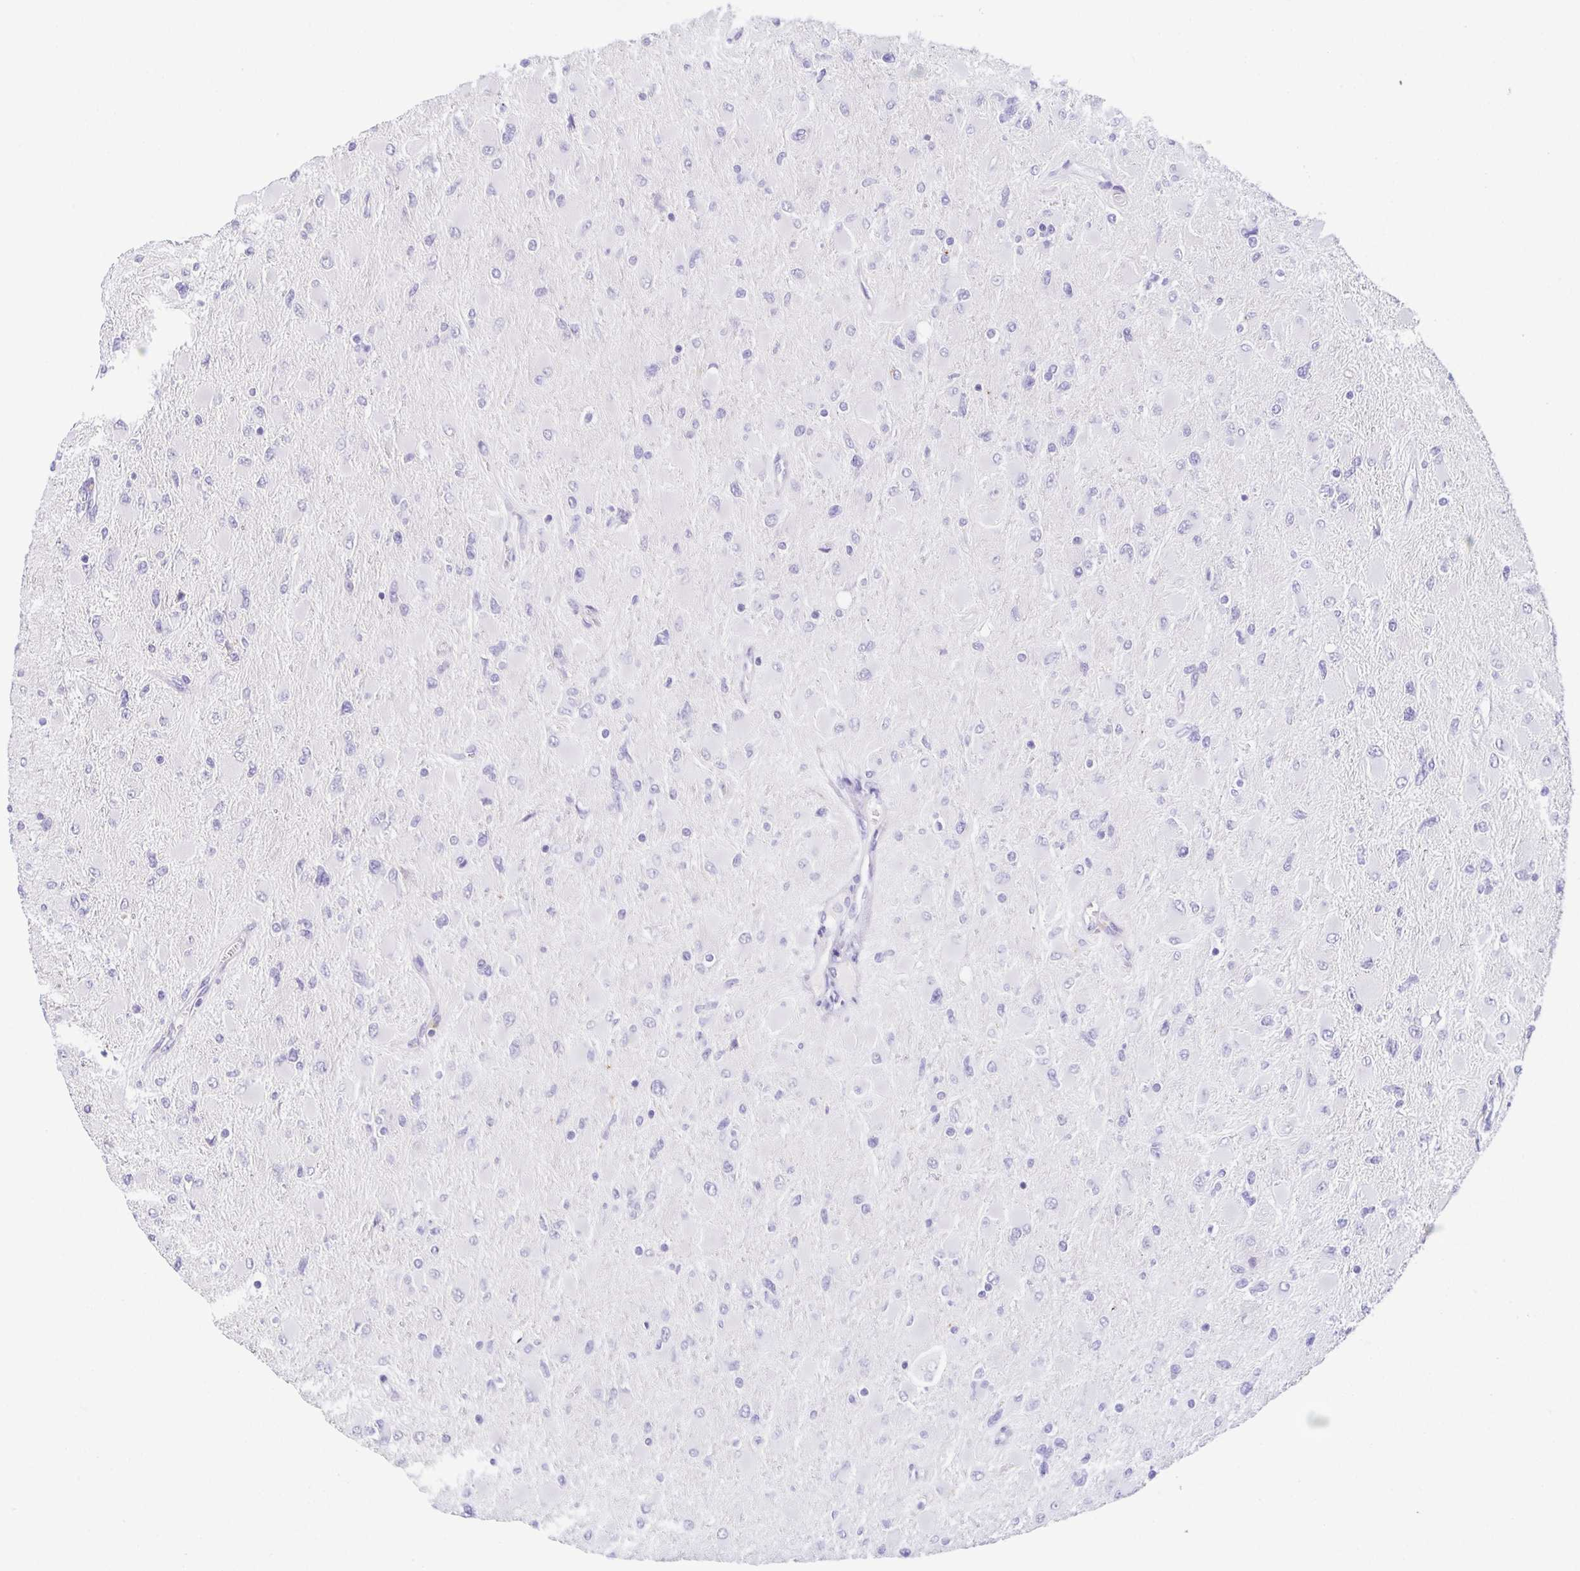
{"staining": {"intensity": "negative", "quantity": "none", "location": "none"}, "tissue": "glioma", "cell_type": "Tumor cells", "image_type": "cancer", "snomed": [{"axis": "morphology", "description": "Glioma, malignant, High grade"}, {"axis": "topography", "description": "Cerebral cortex"}], "caption": "Human malignant high-grade glioma stained for a protein using immunohistochemistry exhibits no positivity in tumor cells.", "gene": "HAPLN2", "patient": {"sex": "female", "age": 36}}